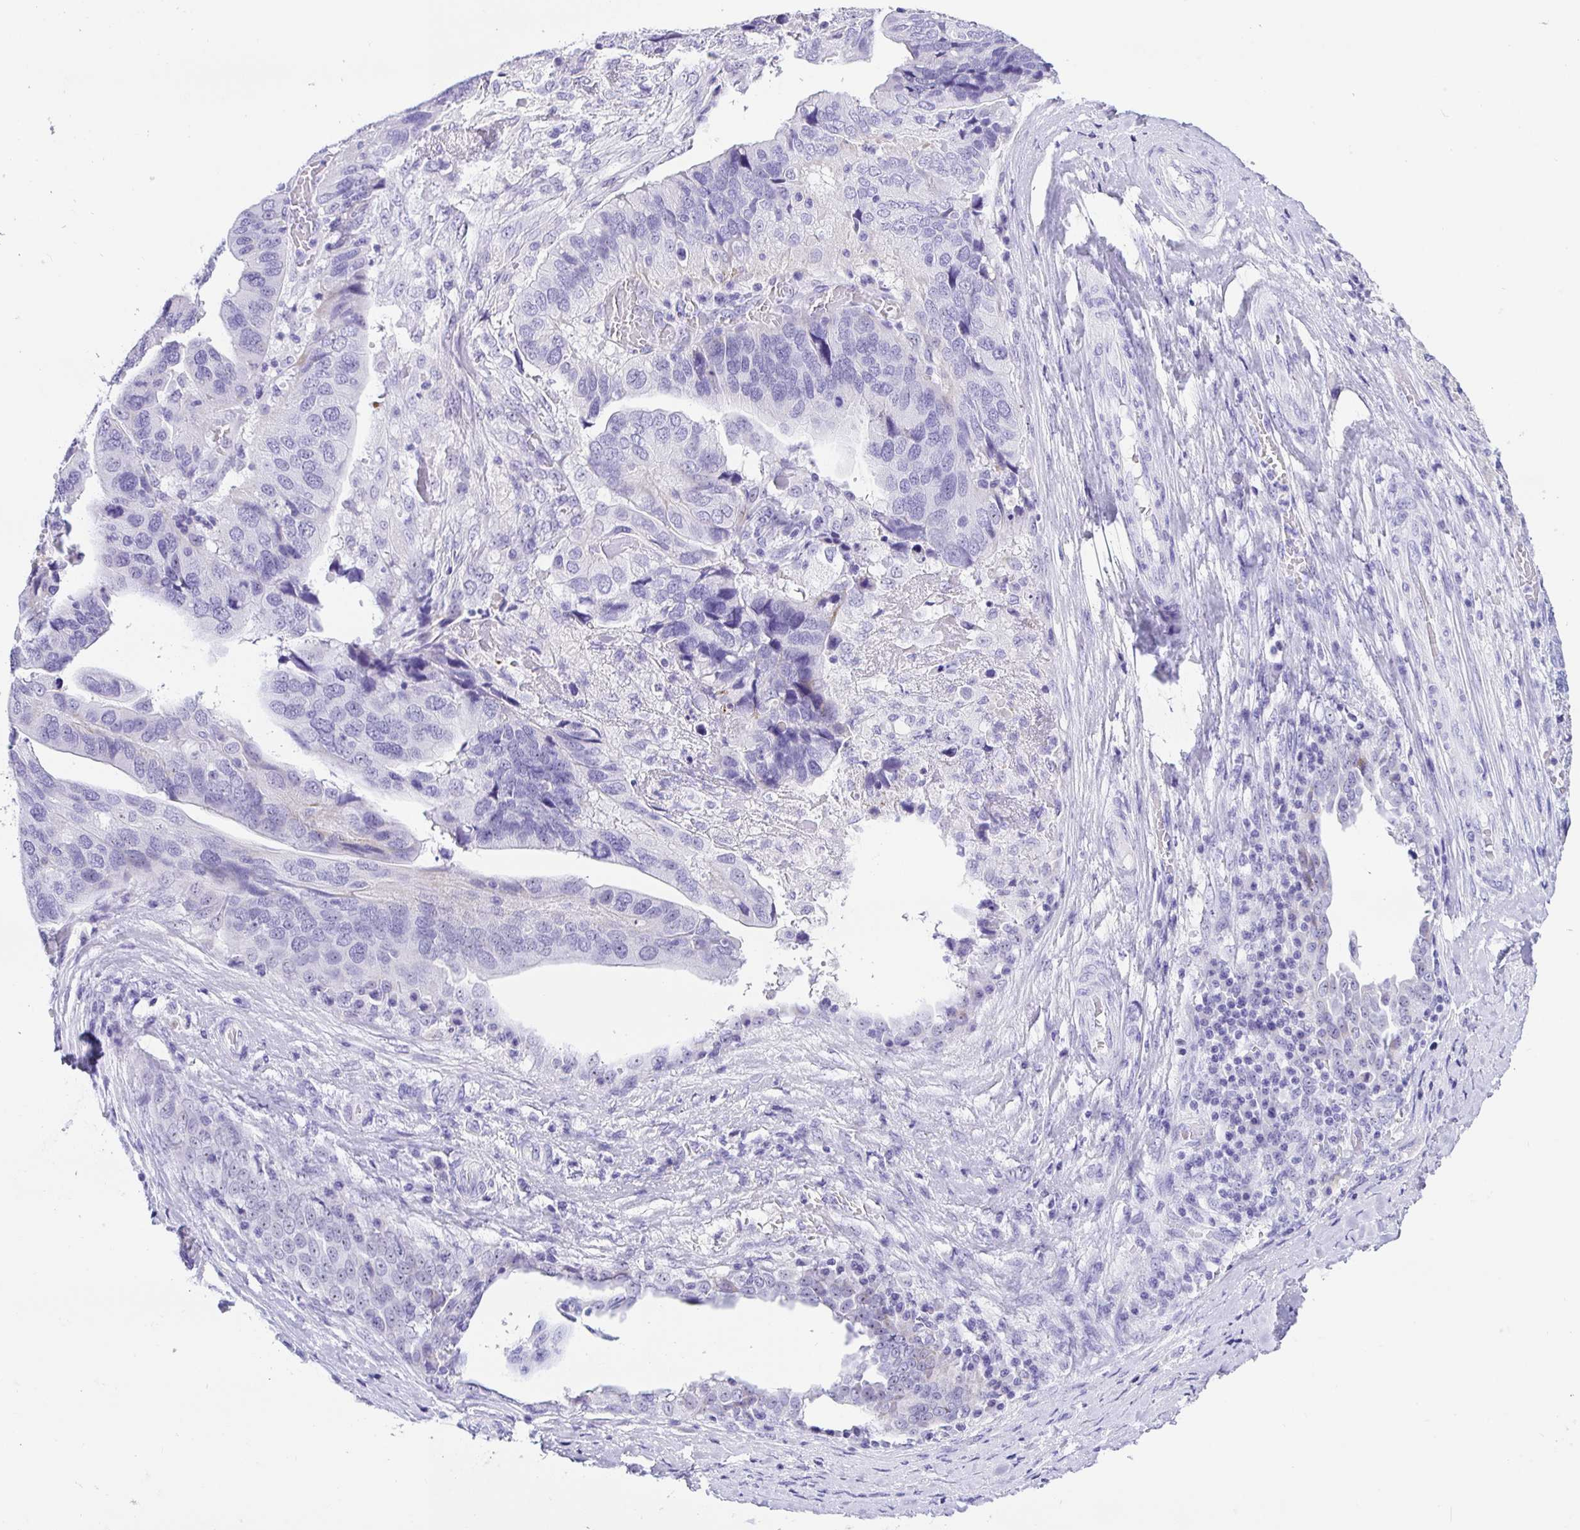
{"staining": {"intensity": "negative", "quantity": "none", "location": "none"}, "tissue": "ovarian cancer", "cell_type": "Tumor cells", "image_type": "cancer", "snomed": [{"axis": "morphology", "description": "Cystadenocarcinoma, serous, NOS"}, {"axis": "topography", "description": "Ovary"}], "caption": "Immunohistochemistry micrograph of neoplastic tissue: human ovarian serous cystadenocarcinoma stained with DAB (3,3'-diaminobenzidine) shows no significant protein expression in tumor cells.", "gene": "PRAMEF19", "patient": {"sex": "female", "age": 79}}